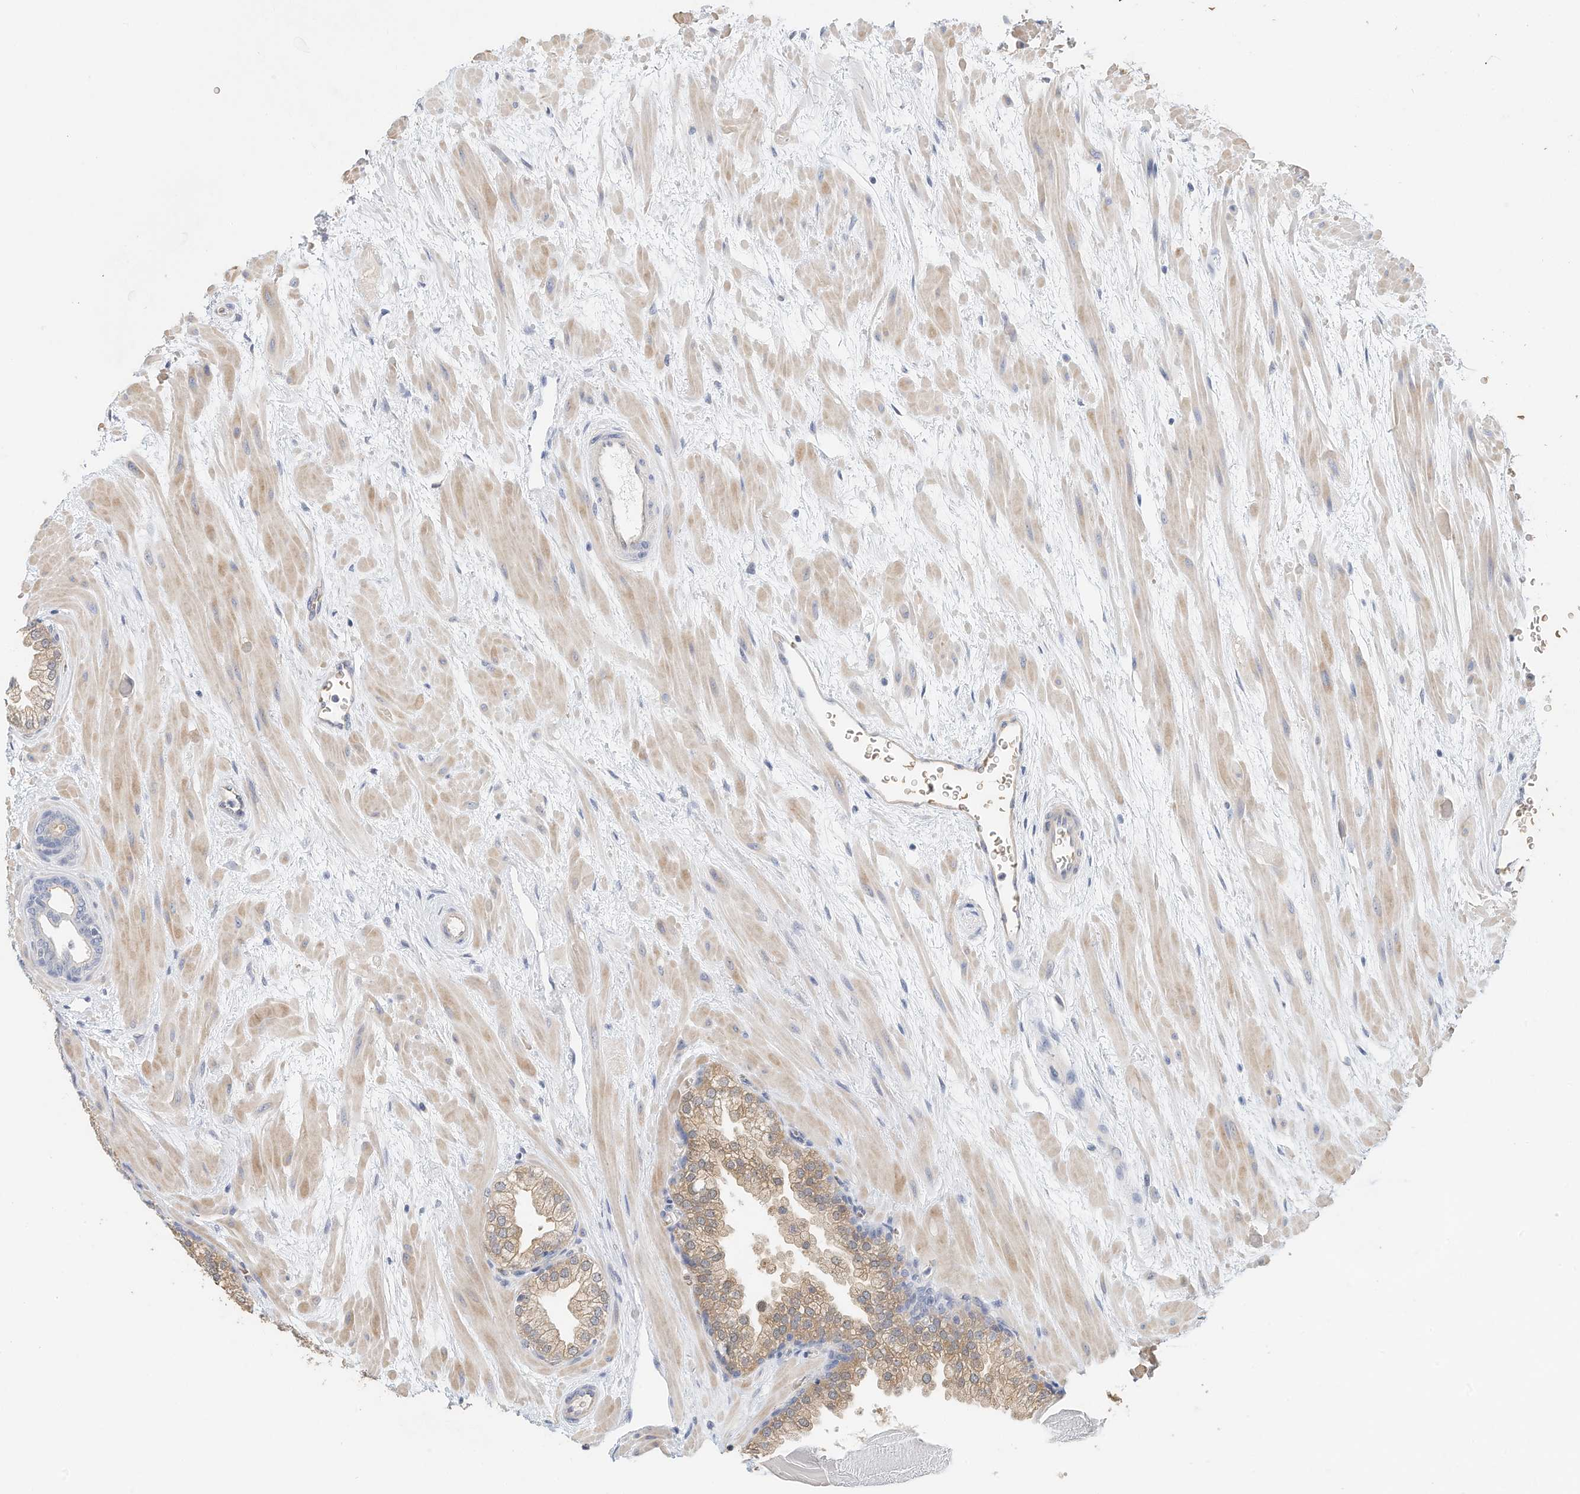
{"staining": {"intensity": "moderate", "quantity": "25%-75%", "location": "cytoplasmic/membranous"}, "tissue": "prostate", "cell_type": "Glandular cells", "image_type": "normal", "snomed": [{"axis": "morphology", "description": "Normal tissue, NOS"}, {"axis": "topography", "description": "Prostate"}], "caption": "Brown immunohistochemical staining in benign human prostate exhibits moderate cytoplasmic/membranous positivity in approximately 25%-75% of glandular cells.", "gene": "RCAN3", "patient": {"sex": "male", "age": 48}}